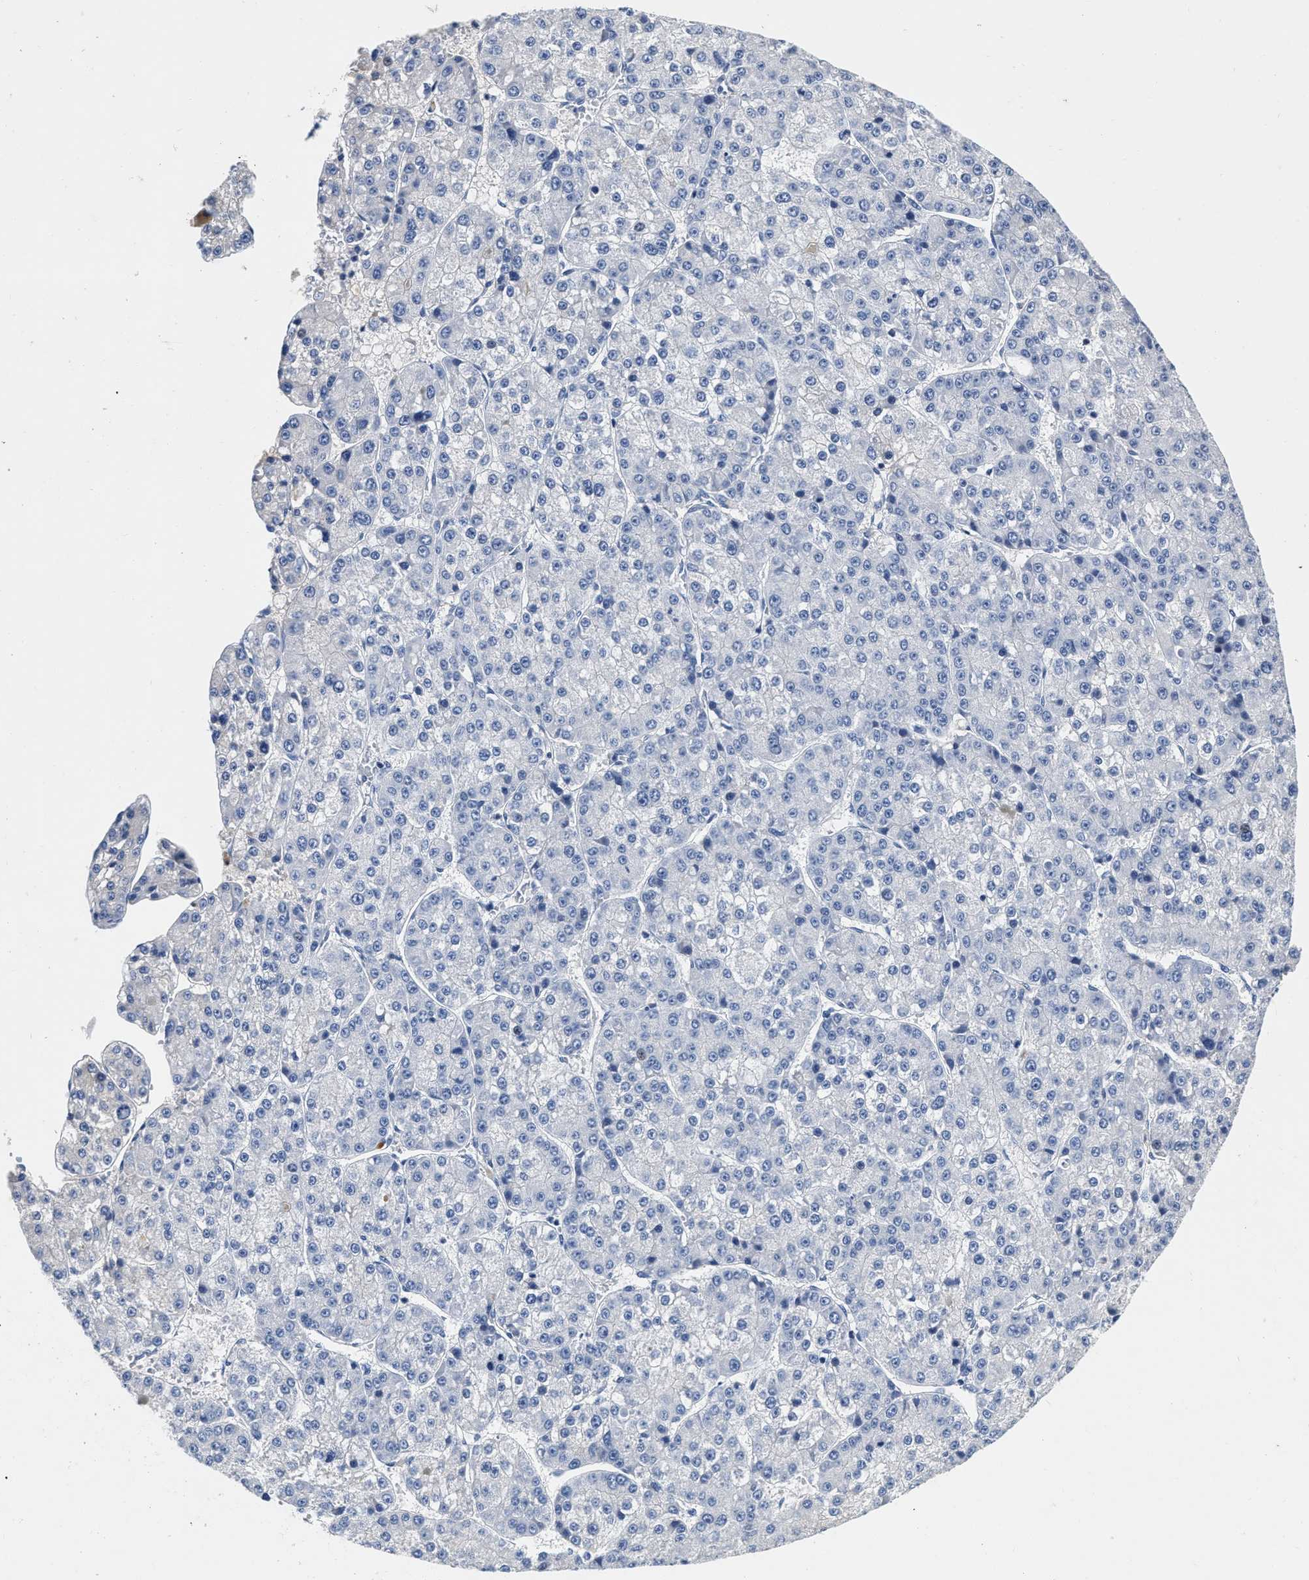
{"staining": {"intensity": "negative", "quantity": "none", "location": "none"}, "tissue": "liver cancer", "cell_type": "Tumor cells", "image_type": "cancer", "snomed": [{"axis": "morphology", "description": "Carcinoma, Hepatocellular, NOS"}, {"axis": "topography", "description": "Liver"}], "caption": "Immunohistochemical staining of human liver cancer exhibits no significant expression in tumor cells. The staining was performed using DAB to visualize the protein expression in brown, while the nuclei were stained in blue with hematoxylin (Magnification: 20x).", "gene": "FBLN2", "patient": {"sex": "female", "age": 73}}